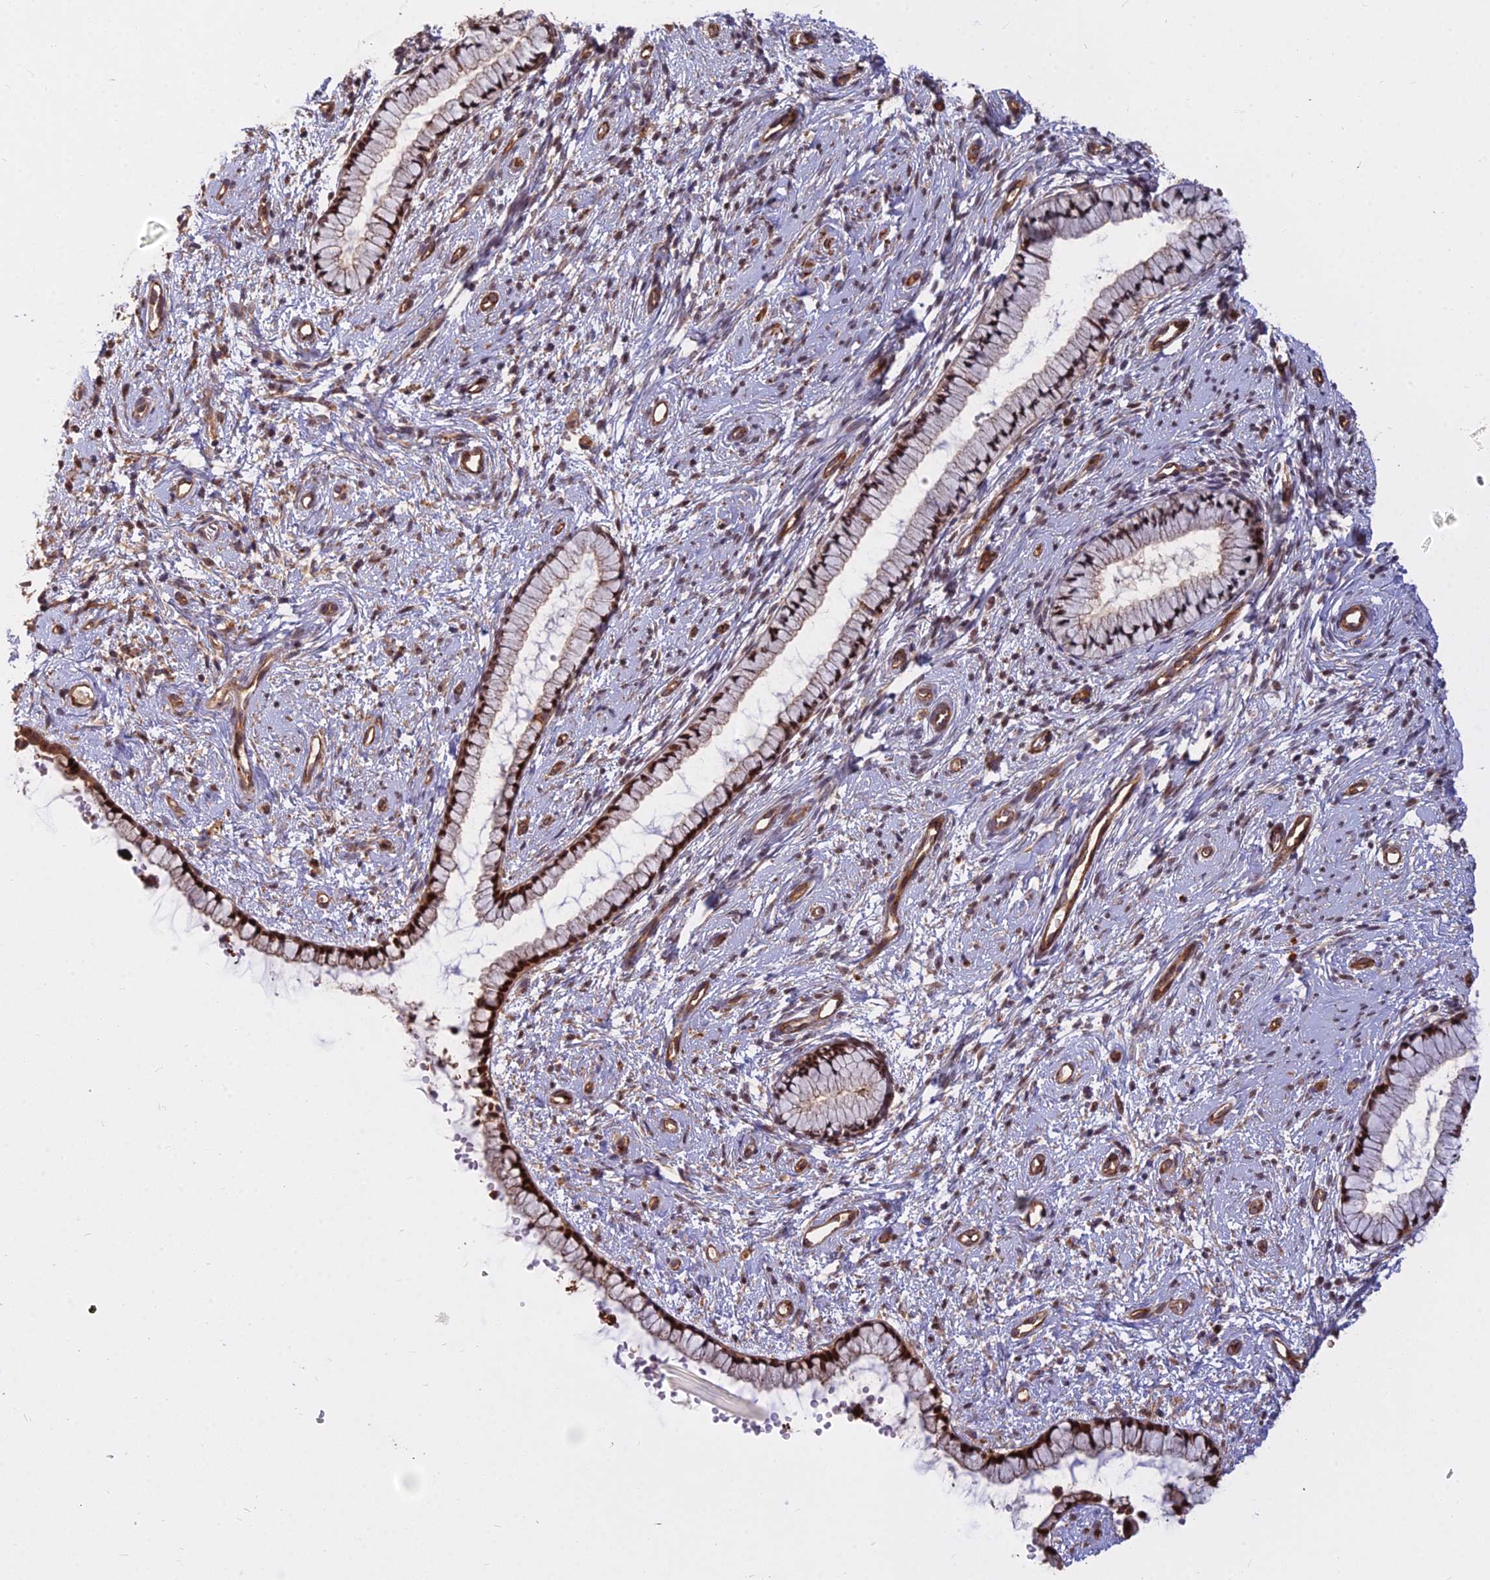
{"staining": {"intensity": "strong", "quantity": ">75%", "location": "nuclear"}, "tissue": "cervix", "cell_type": "Glandular cells", "image_type": "normal", "snomed": [{"axis": "morphology", "description": "Normal tissue, NOS"}, {"axis": "topography", "description": "Cervix"}], "caption": "Immunohistochemistry of normal cervix demonstrates high levels of strong nuclear staining in approximately >75% of glandular cells. (Stains: DAB (3,3'-diaminobenzidine) in brown, nuclei in blue, Microscopy: brightfield microscopy at high magnification).", "gene": "TCEA3", "patient": {"sex": "female", "age": 57}}